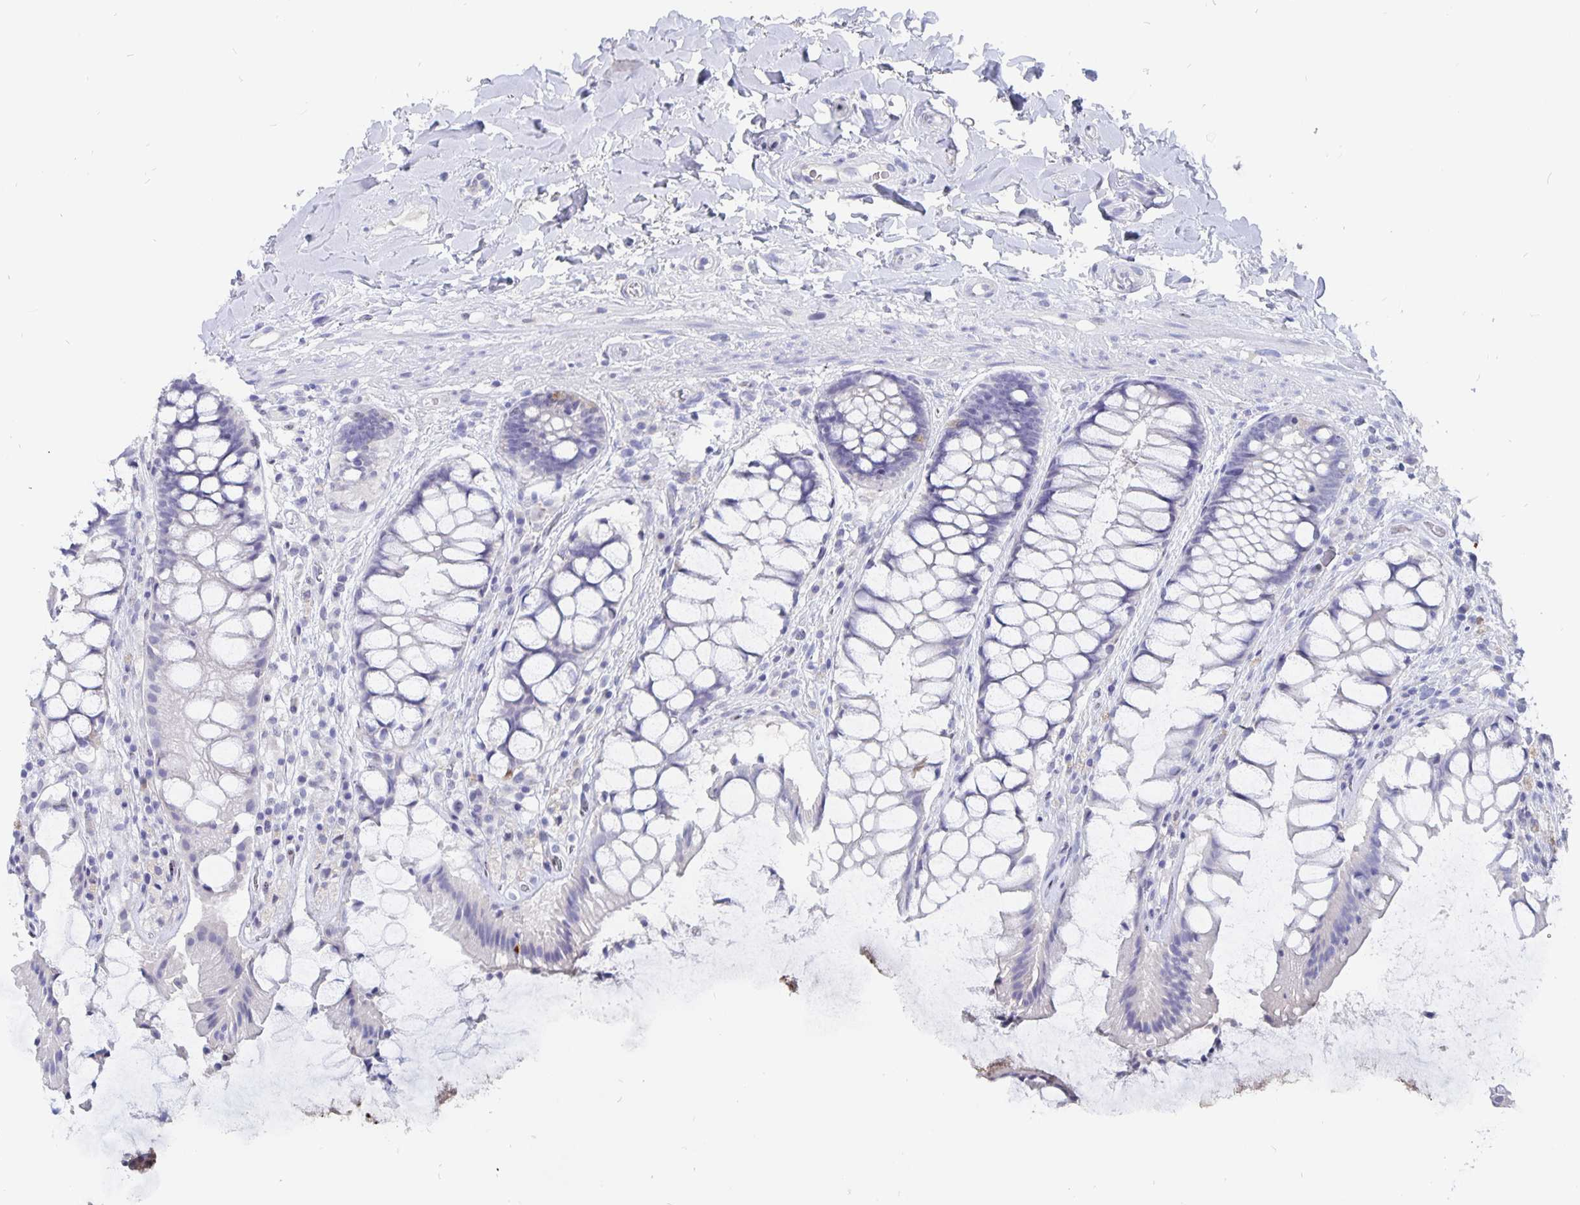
{"staining": {"intensity": "negative", "quantity": "none", "location": "none"}, "tissue": "rectum", "cell_type": "Glandular cells", "image_type": "normal", "snomed": [{"axis": "morphology", "description": "Normal tissue, NOS"}, {"axis": "topography", "description": "Rectum"}], "caption": "Immunohistochemical staining of benign human rectum reveals no significant staining in glandular cells. The staining is performed using DAB brown chromogen with nuclei counter-stained in using hematoxylin.", "gene": "SMOC1", "patient": {"sex": "female", "age": 58}}